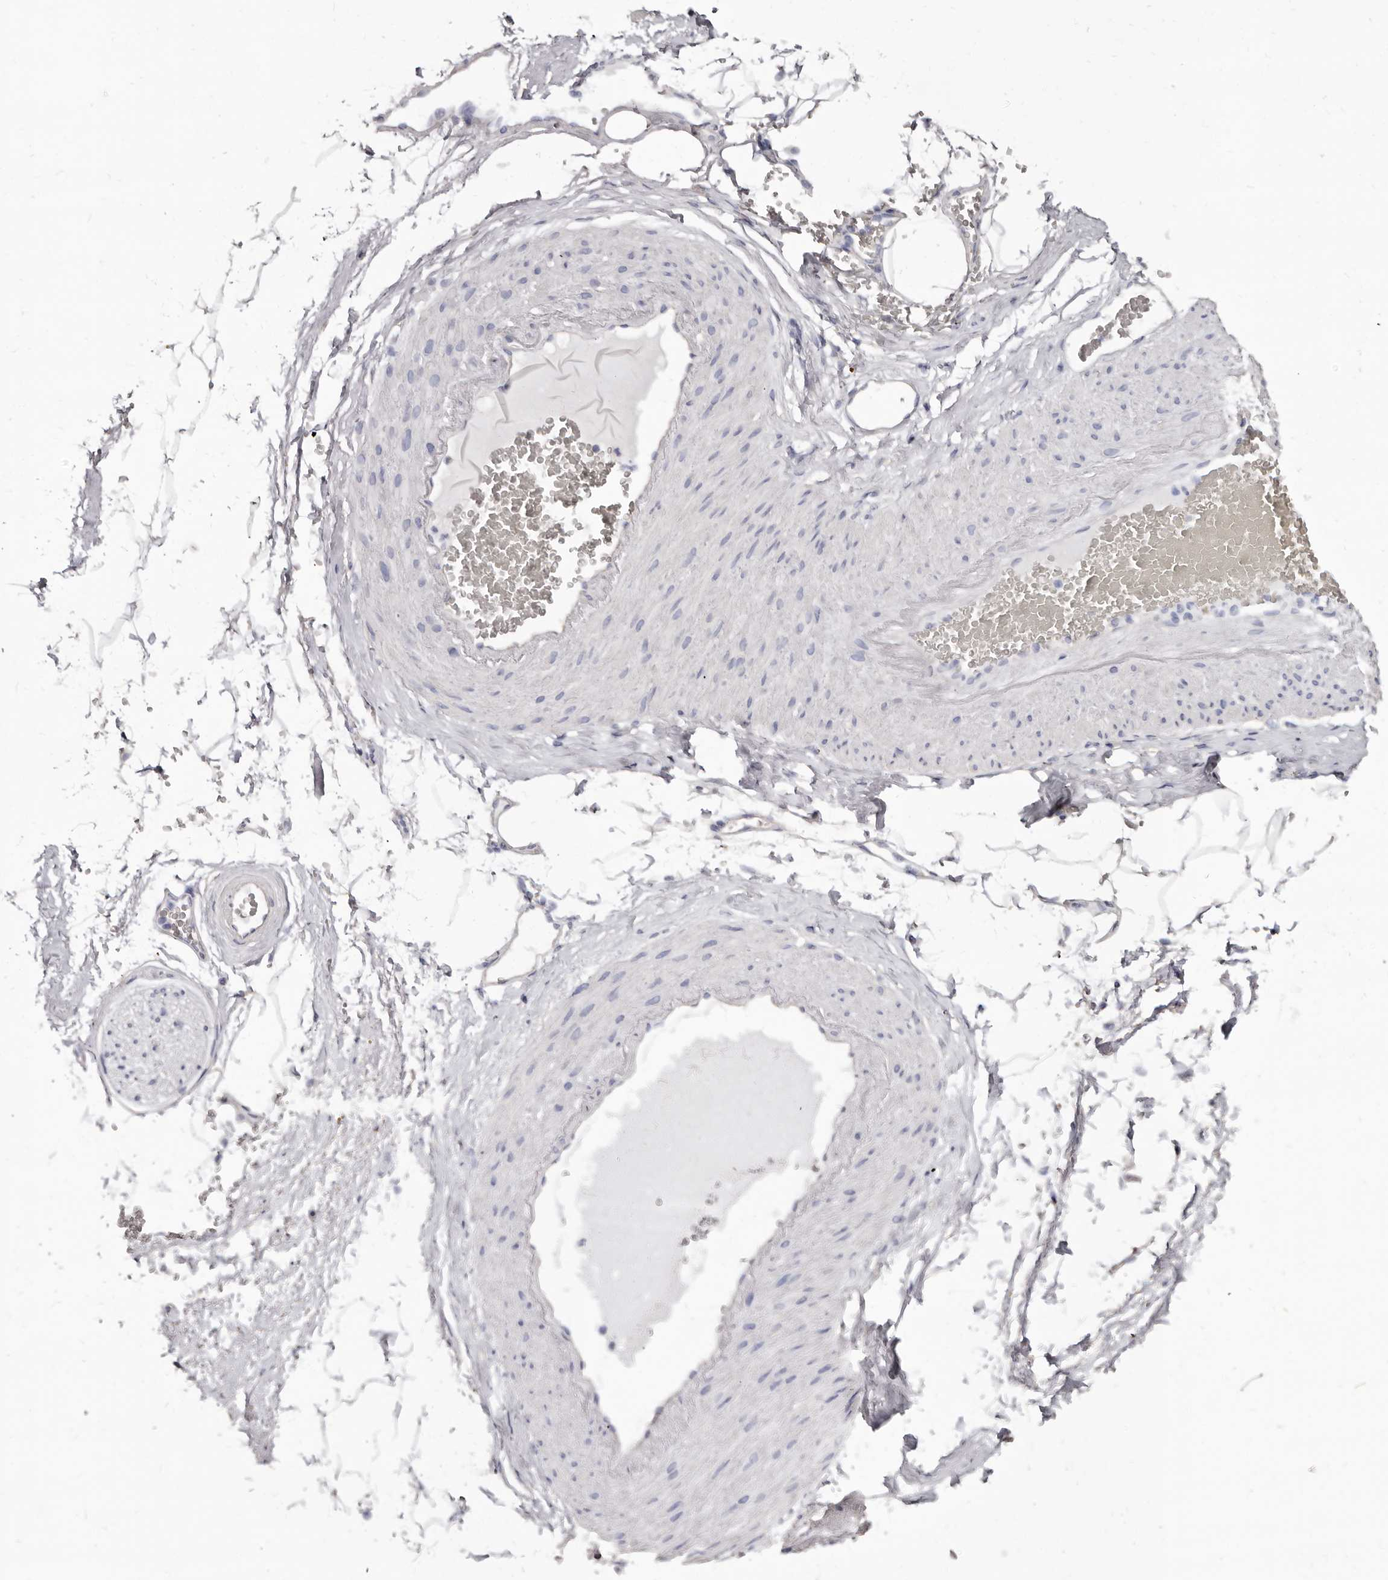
{"staining": {"intensity": "negative", "quantity": "none", "location": "none"}, "tissue": "adipose tissue", "cell_type": "Adipocytes", "image_type": "normal", "snomed": [{"axis": "morphology", "description": "Normal tissue, NOS"}, {"axis": "morphology", "description": "Adenocarcinoma, Low grade"}, {"axis": "topography", "description": "Prostate"}, {"axis": "topography", "description": "Peripheral nerve tissue"}], "caption": "Immunohistochemistry of normal adipose tissue reveals no positivity in adipocytes.", "gene": "KHDRBS2", "patient": {"sex": "male", "age": 63}}